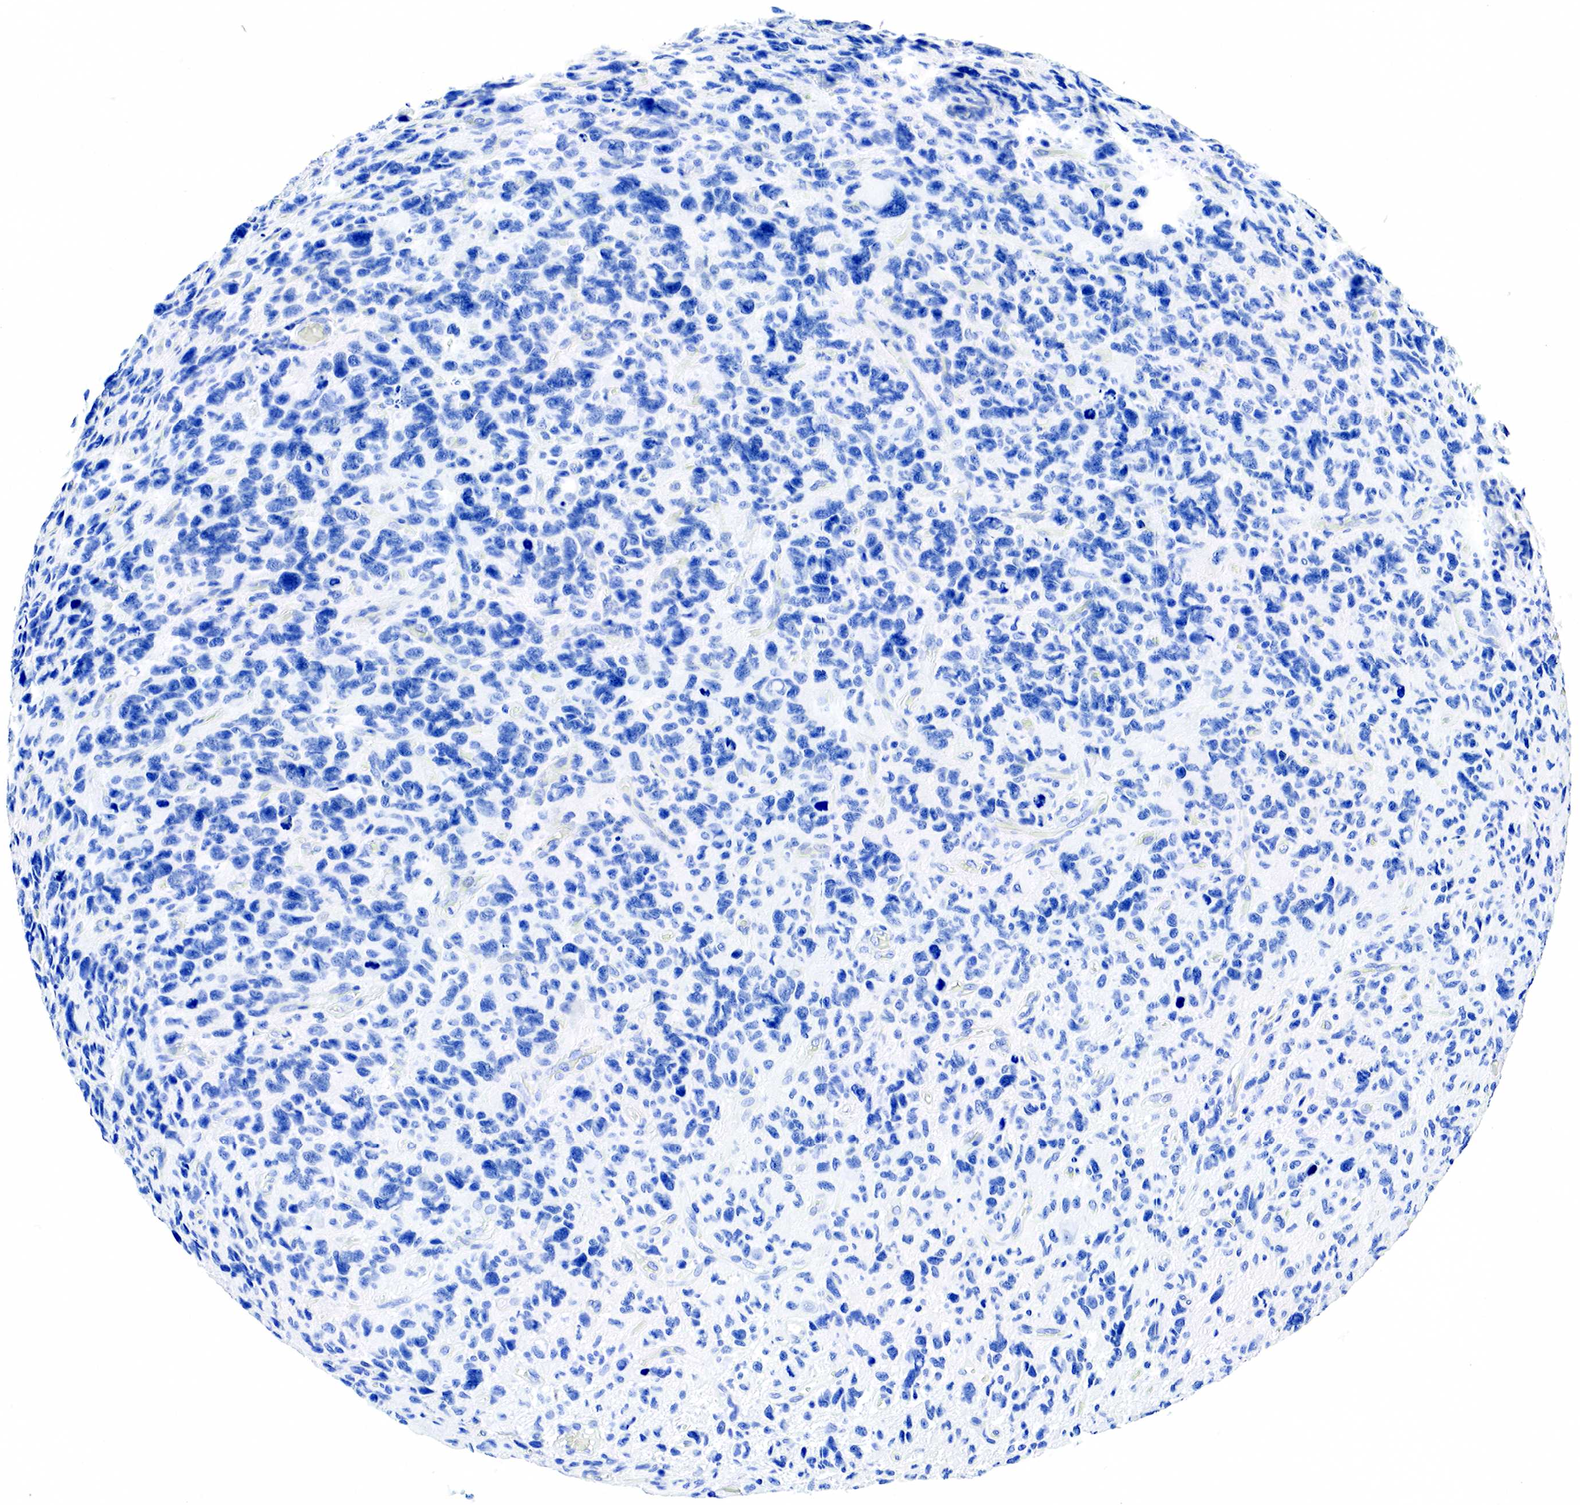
{"staining": {"intensity": "negative", "quantity": "none", "location": "none"}, "tissue": "glioma", "cell_type": "Tumor cells", "image_type": "cancer", "snomed": [{"axis": "morphology", "description": "Glioma, malignant, High grade"}, {"axis": "topography", "description": "Brain"}], "caption": "An image of glioma stained for a protein reveals no brown staining in tumor cells.", "gene": "KRT7", "patient": {"sex": "female", "age": 60}}